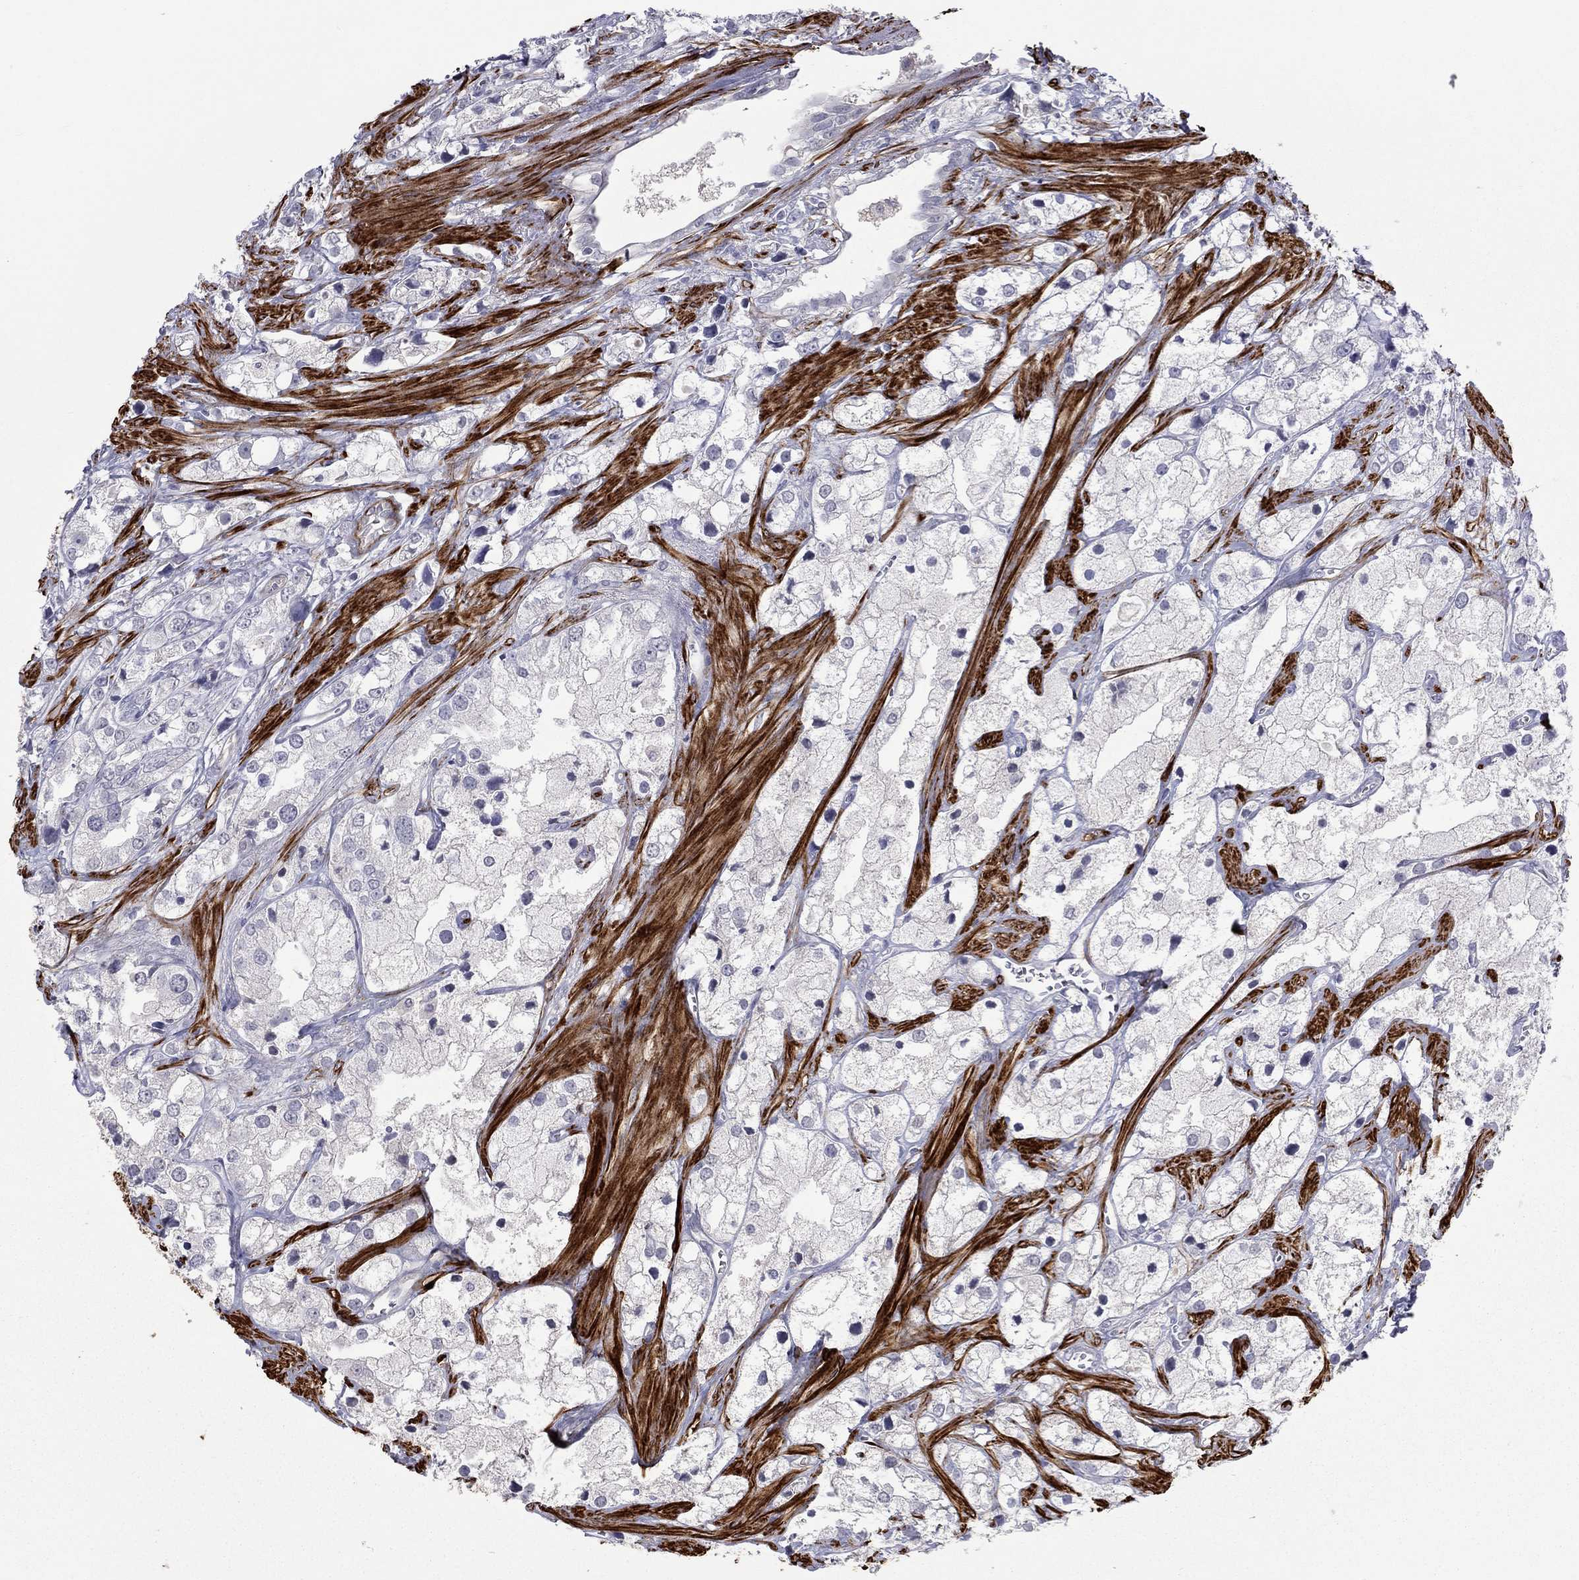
{"staining": {"intensity": "negative", "quantity": "none", "location": "none"}, "tissue": "prostate cancer", "cell_type": "Tumor cells", "image_type": "cancer", "snomed": [{"axis": "morphology", "description": "Adenocarcinoma, NOS"}, {"axis": "topography", "description": "Prostate and seminal vesicle, NOS"}, {"axis": "topography", "description": "Prostate"}], "caption": "Tumor cells are negative for protein expression in human prostate cancer (adenocarcinoma).", "gene": "IP6K3", "patient": {"sex": "male", "age": 79}}